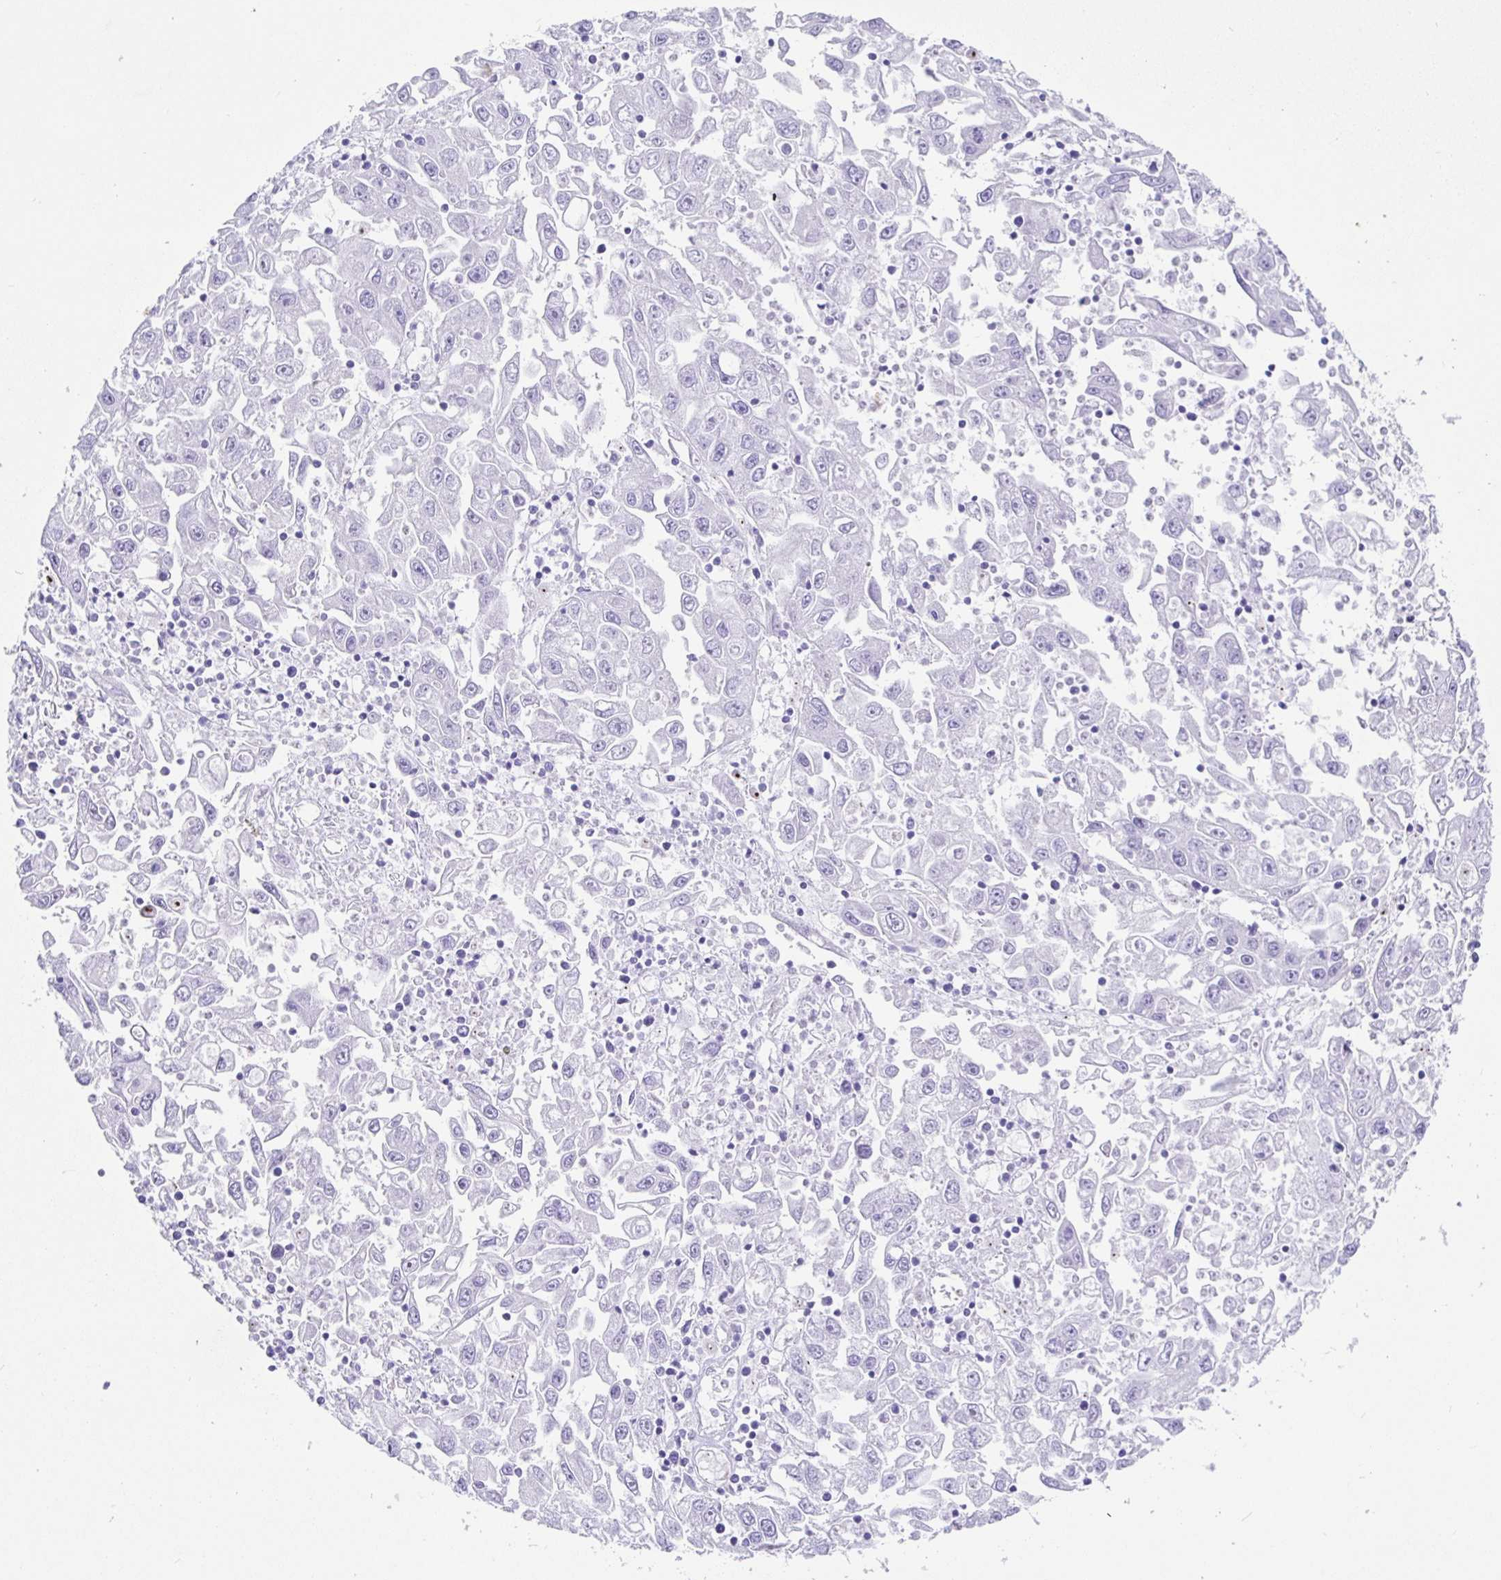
{"staining": {"intensity": "negative", "quantity": "none", "location": "none"}, "tissue": "endometrial cancer", "cell_type": "Tumor cells", "image_type": "cancer", "snomed": [{"axis": "morphology", "description": "Adenocarcinoma, NOS"}, {"axis": "topography", "description": "Uterus"}], "caption": "This is an immunohistochemistry histopathology image of human endometrial cancer (adenocarcinoma). There is no staining in tumor cells.", "gene": "PRAMEF19", "patient": {"sex": "female", "age": 62}}